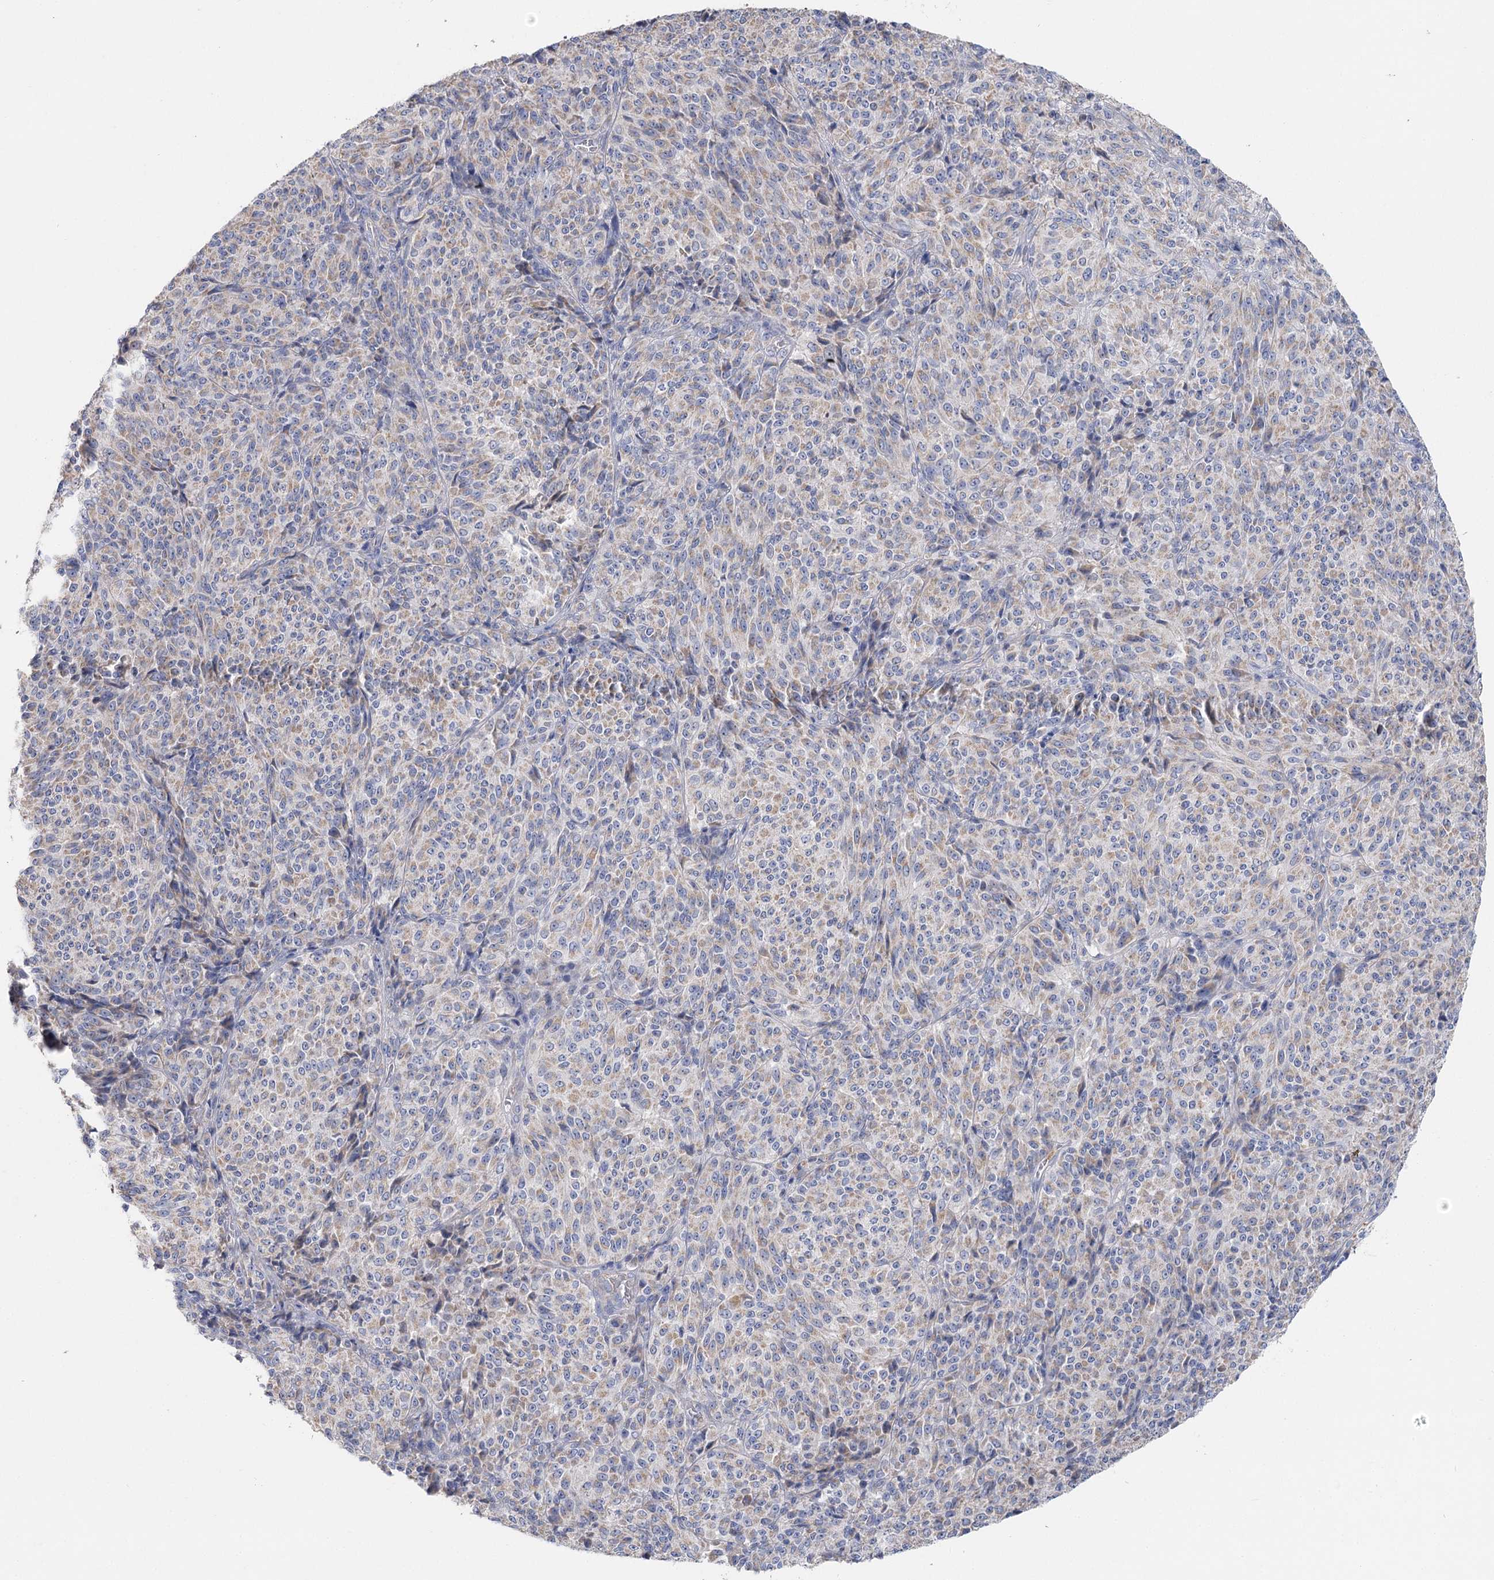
{"staining": {"intensity": "weak", "quantity": "25%-75%", "location": "cytoplasmic/membranous"}, "tissue": "melanoma", "cell_type": "Tumor cells", "image_type": "cancer", "snomed": [{"axis": "morphology", "description": "Malignant melanoma, Metastatic site"}, {"axis": "topography", "description": "Brain"}], "caption": "IHC staining of melanoma, which demonstrates low levels of weak cytoplasmic/membranous expression in about 25%-75% of tumor cells indicating weak cytoplasmic/membranous protein staining. The staining was performed using DAB (brown) for protein detection and nuclei were counterstained in hematoxylin (blue).", "gene": "TMEM187", "patient": {"sex": "female", "age": 56}}